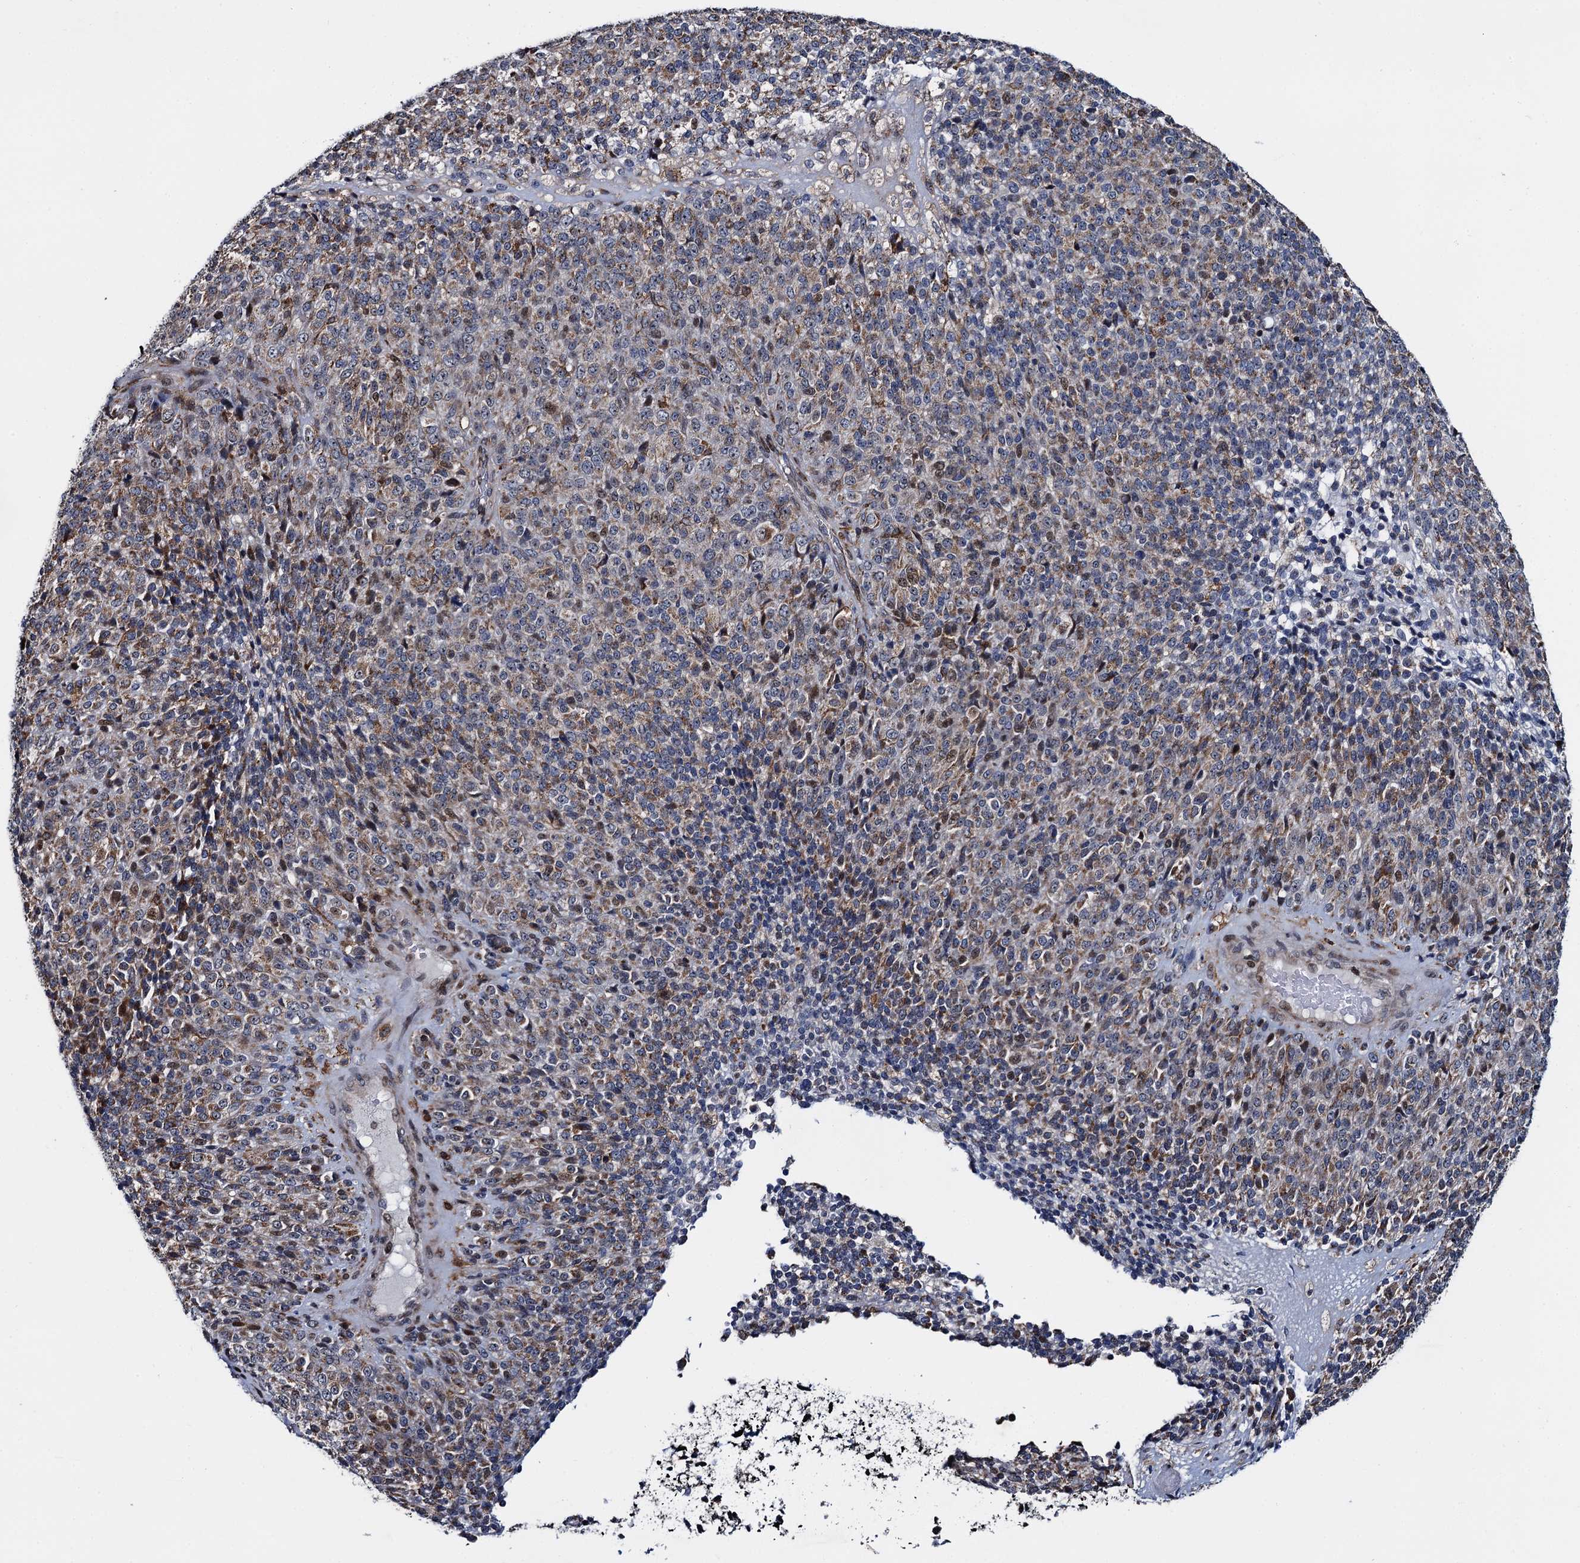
{"staining": {"intensity": "weak", "quantity": "25%-75%", "location": "cytoplasmic/membranous"}, "tissue": "melanoma", "cell_type": "Tumor cells", "image_type": "cancer", "snomed": [{"axis": "morphology", "description": "Malignant melanoma, Metastatic site"}, {"axis": "topography", "description": "Brain"}], "caption": "Malignant melanoma (metastatic site) was stained to show a protein in brown. There is low levels of weak cytoplasmic/membranous positivity in approximately 25%-75% of tumor cells. Nuclei are stained in blue.", "gene": "CCDC102A", "patient": {"sex": "female", "age": 56}}